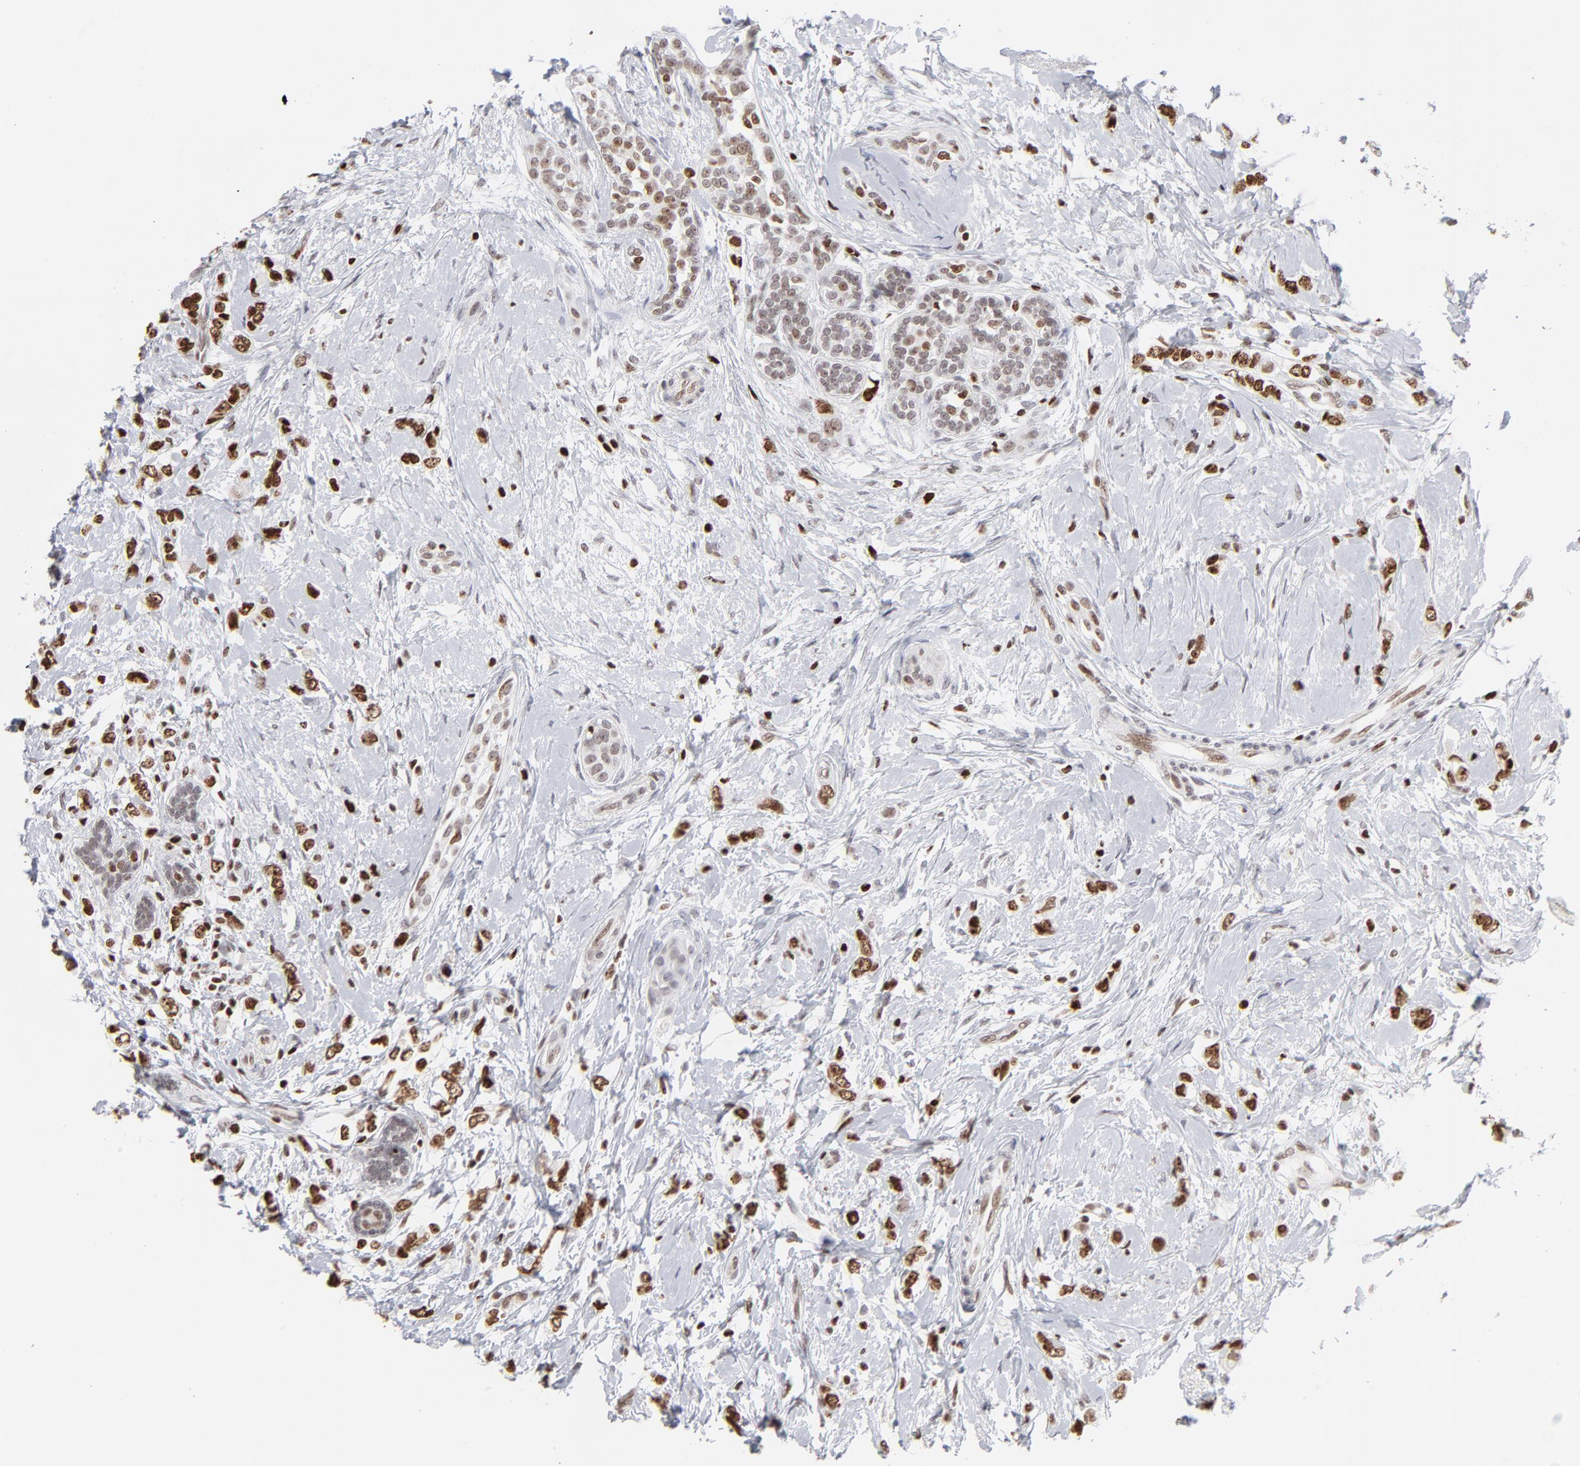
{"staining": {"intensity": "moderate", "quantity": "25%-75%", "location": "nuclear"}, "tissue": "breast cancer", "cell_type": "Tumor cells", "image_type": "cancer", "snomed": [{"axis": "morphology", "description": "Normal tissue, NOS"}, {"axis": "morphology", "description": "Lobular carcinoma"}, {"axis": "topography", "description": "Breast"}], "caption": "Tumor cells display medium levels of moderate nuclear positivity in approximately 25%-75% of cells in breast lobular carcinoma. (Brightfield microscopy of DAB IHC at high magnification).", "gene": "PARP1", "patient": {"sex": "female", "age": 47}}